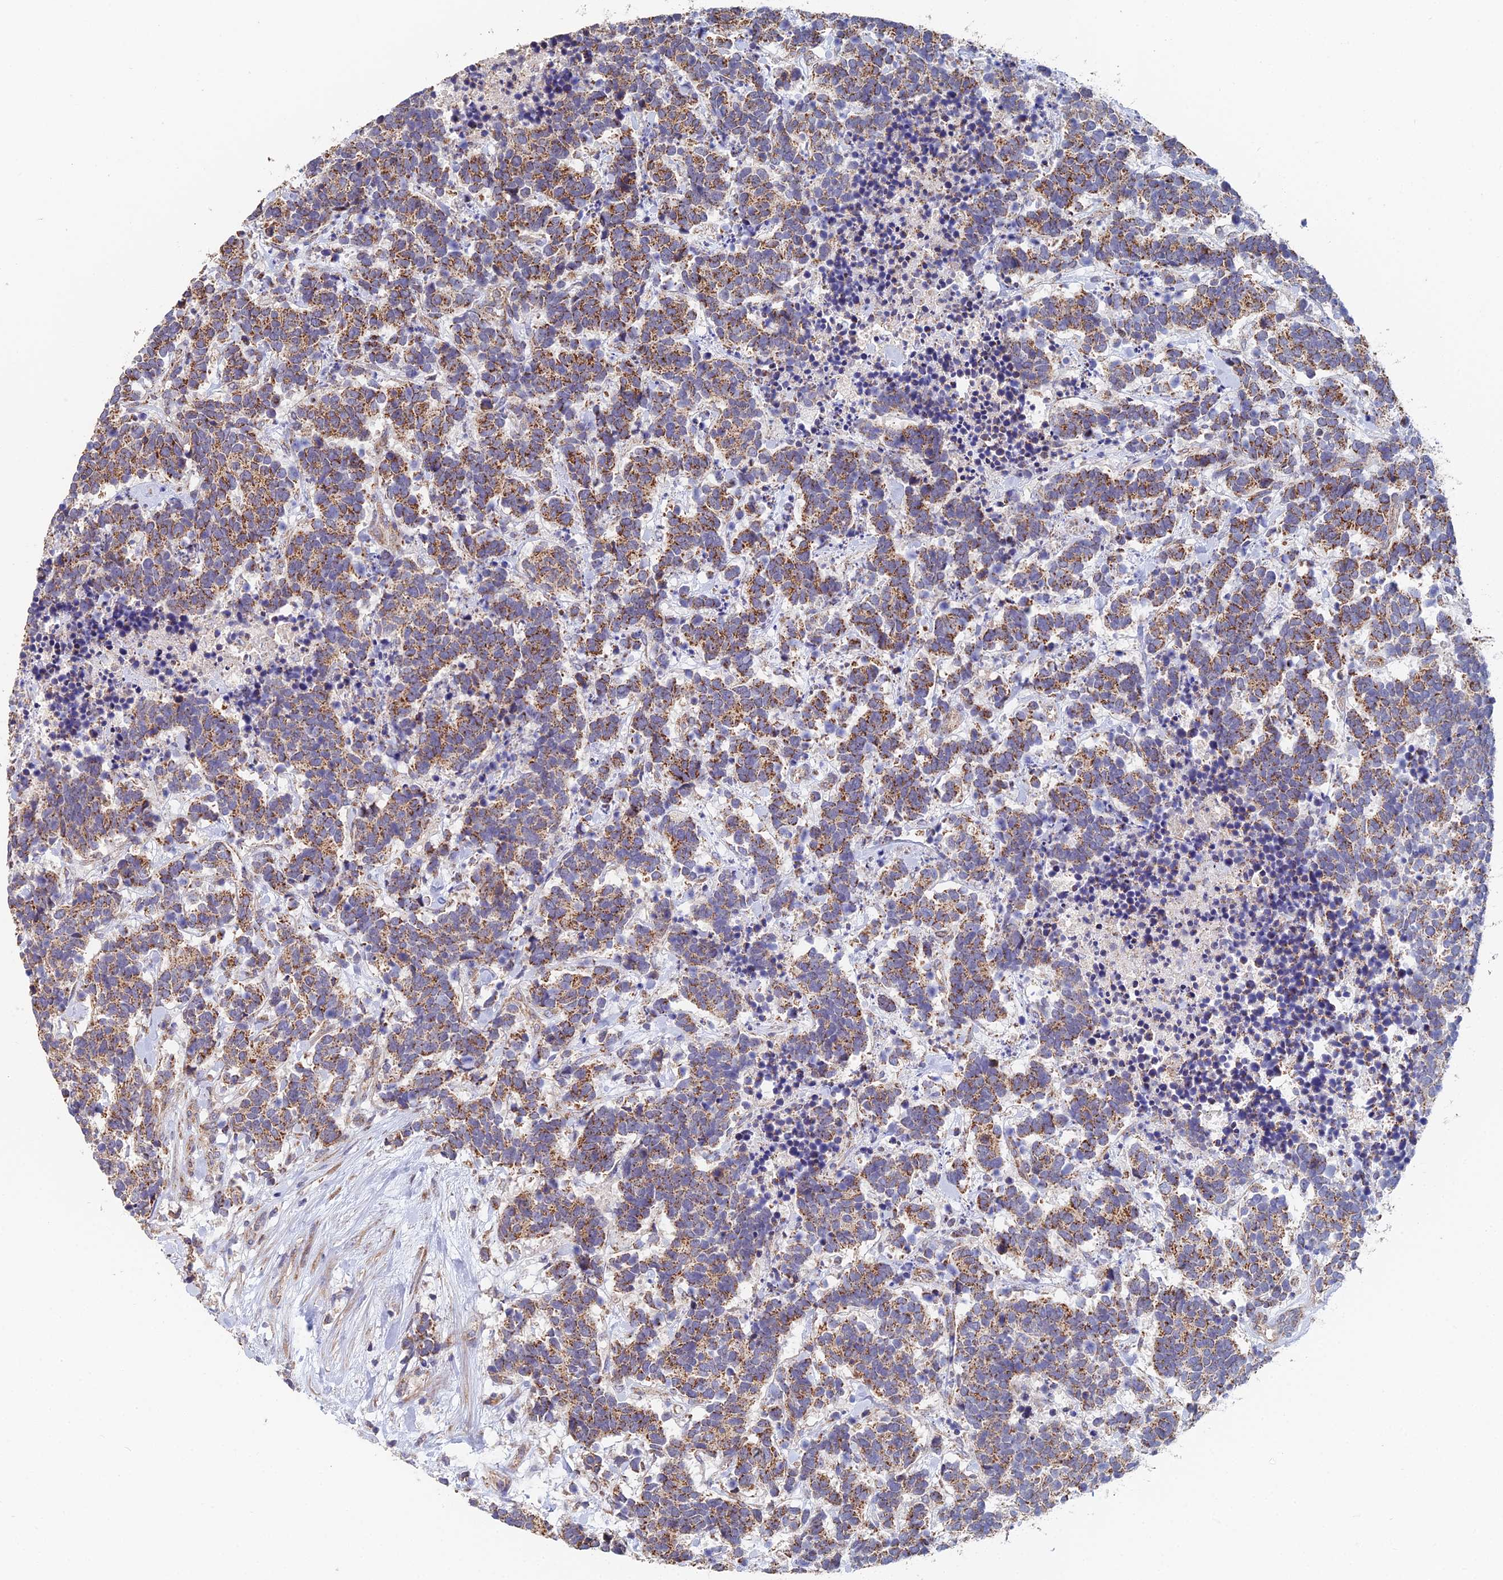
{"staining": {"intensity": "moderate", "quantity": ">75%", "location": "cytoplasmic/membranous"}, "tissue": "carcinoid", "cell_type": "Tumor cells", "image_type": "cancer", "snomed": [{"axis": "morphology", "description": "Carcinoma, NOS"}, {"axis": "morphology", "description": "Carcinoid, malignant, NOS"}, {"axis": "topography", "description": "Prostate"}], "caption": "Carcinoma stained for a protein (brown) demonstrates moderate cytoplasmic/membranous positive expression in approximately >75% of tumor cells.", "gene": "ECSIT", "patient": {"sex": "male", "age": 57}}